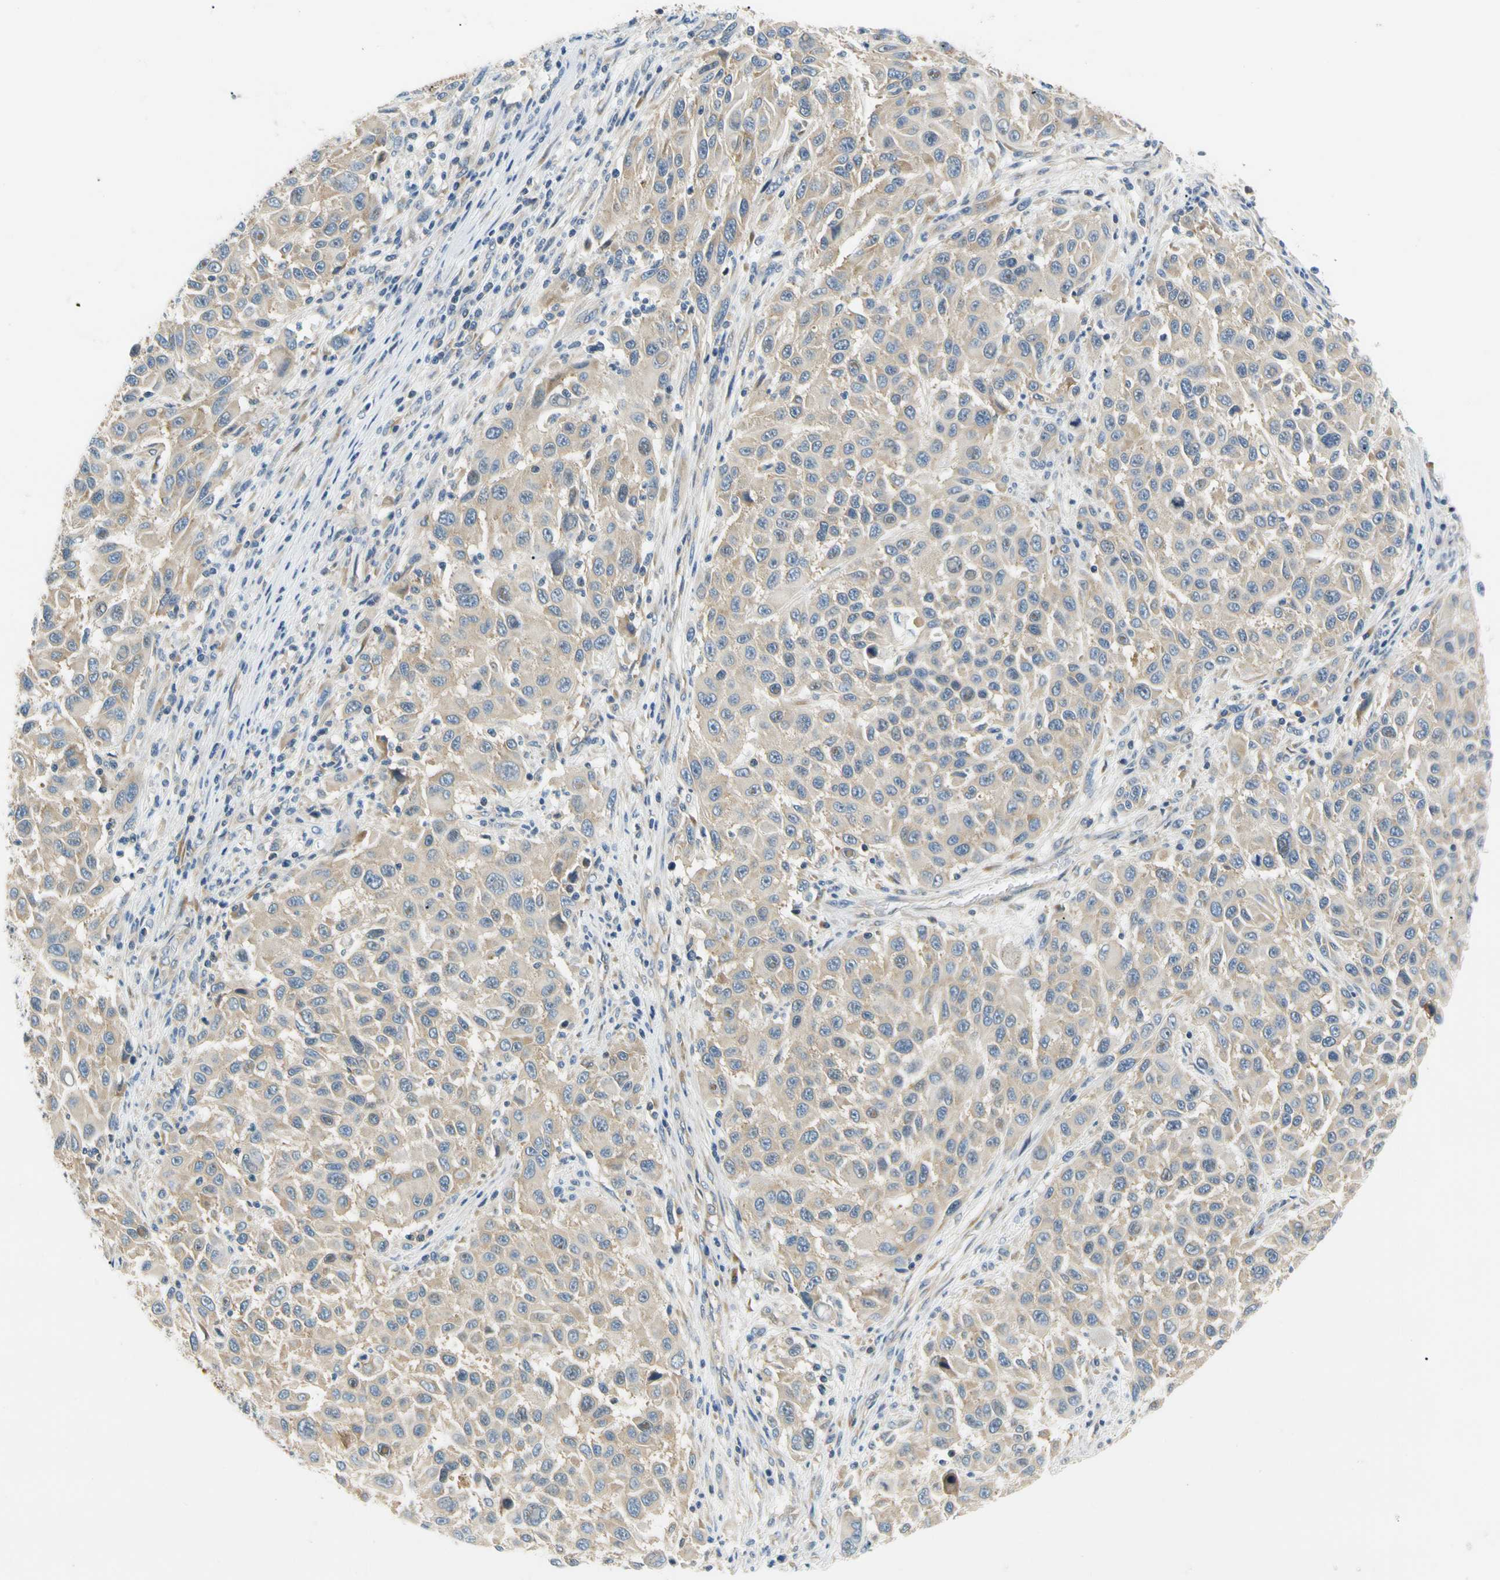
{"staining": {"intensity": "weak", "quantity": ">75%", "location": "cytoplasmic/membranous"}, "tissue": "melanoma", "cell_type": "Tumor cells", "image_type": "cancer", "snomed": [{"axis": "morphology", "description": "Malignant melanoma, Metastatic site"}, {"axis": "topography", "description": "Lymph node"}], "caption": "The micrograph exhibits a brown stain indicating the presence of a protein in the cytoplasmic/membranous of tumor cells in malignant melanoma (metastatic site).", "gene": "LRRC47", "patient": {"sex": "male", "age": 61}}